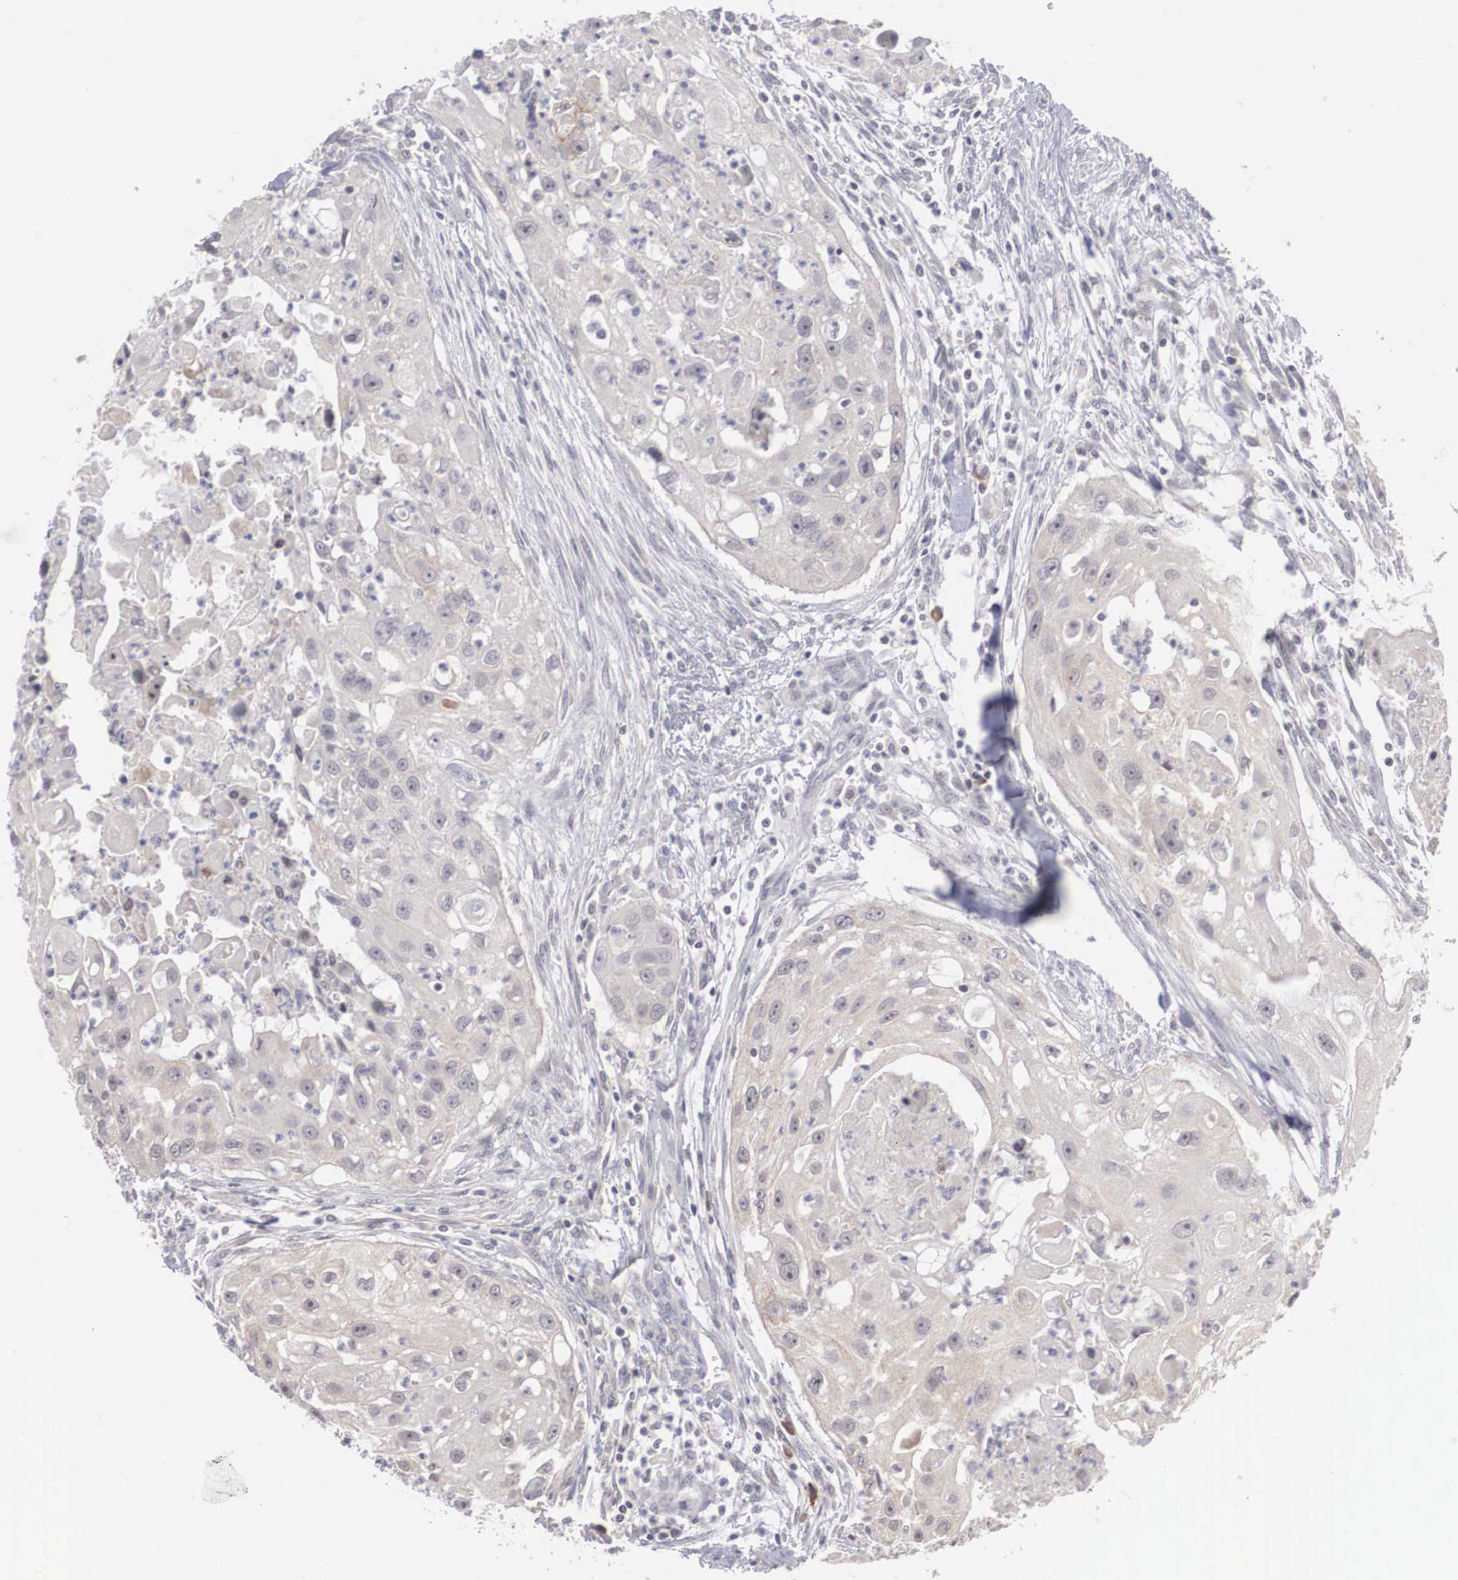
{"staining": {"intensity": "negative", "quantity": "none", "location": "none"}, "tissue": "head and neck cancer", "cell_type": "Tumor cells", "image_type": "cancer", "snomed": [{"axis": "morphology", "description": "Squamous cell carcinoma, NOS"}, {"axis": "topography", "description": "Head-Neck"}], "caption": "The image displays no staining of tumor cells in head and neck squamous cell carcinoma.", "gene": "WDR89", "patient": {"sex": "male", "age": 64}}